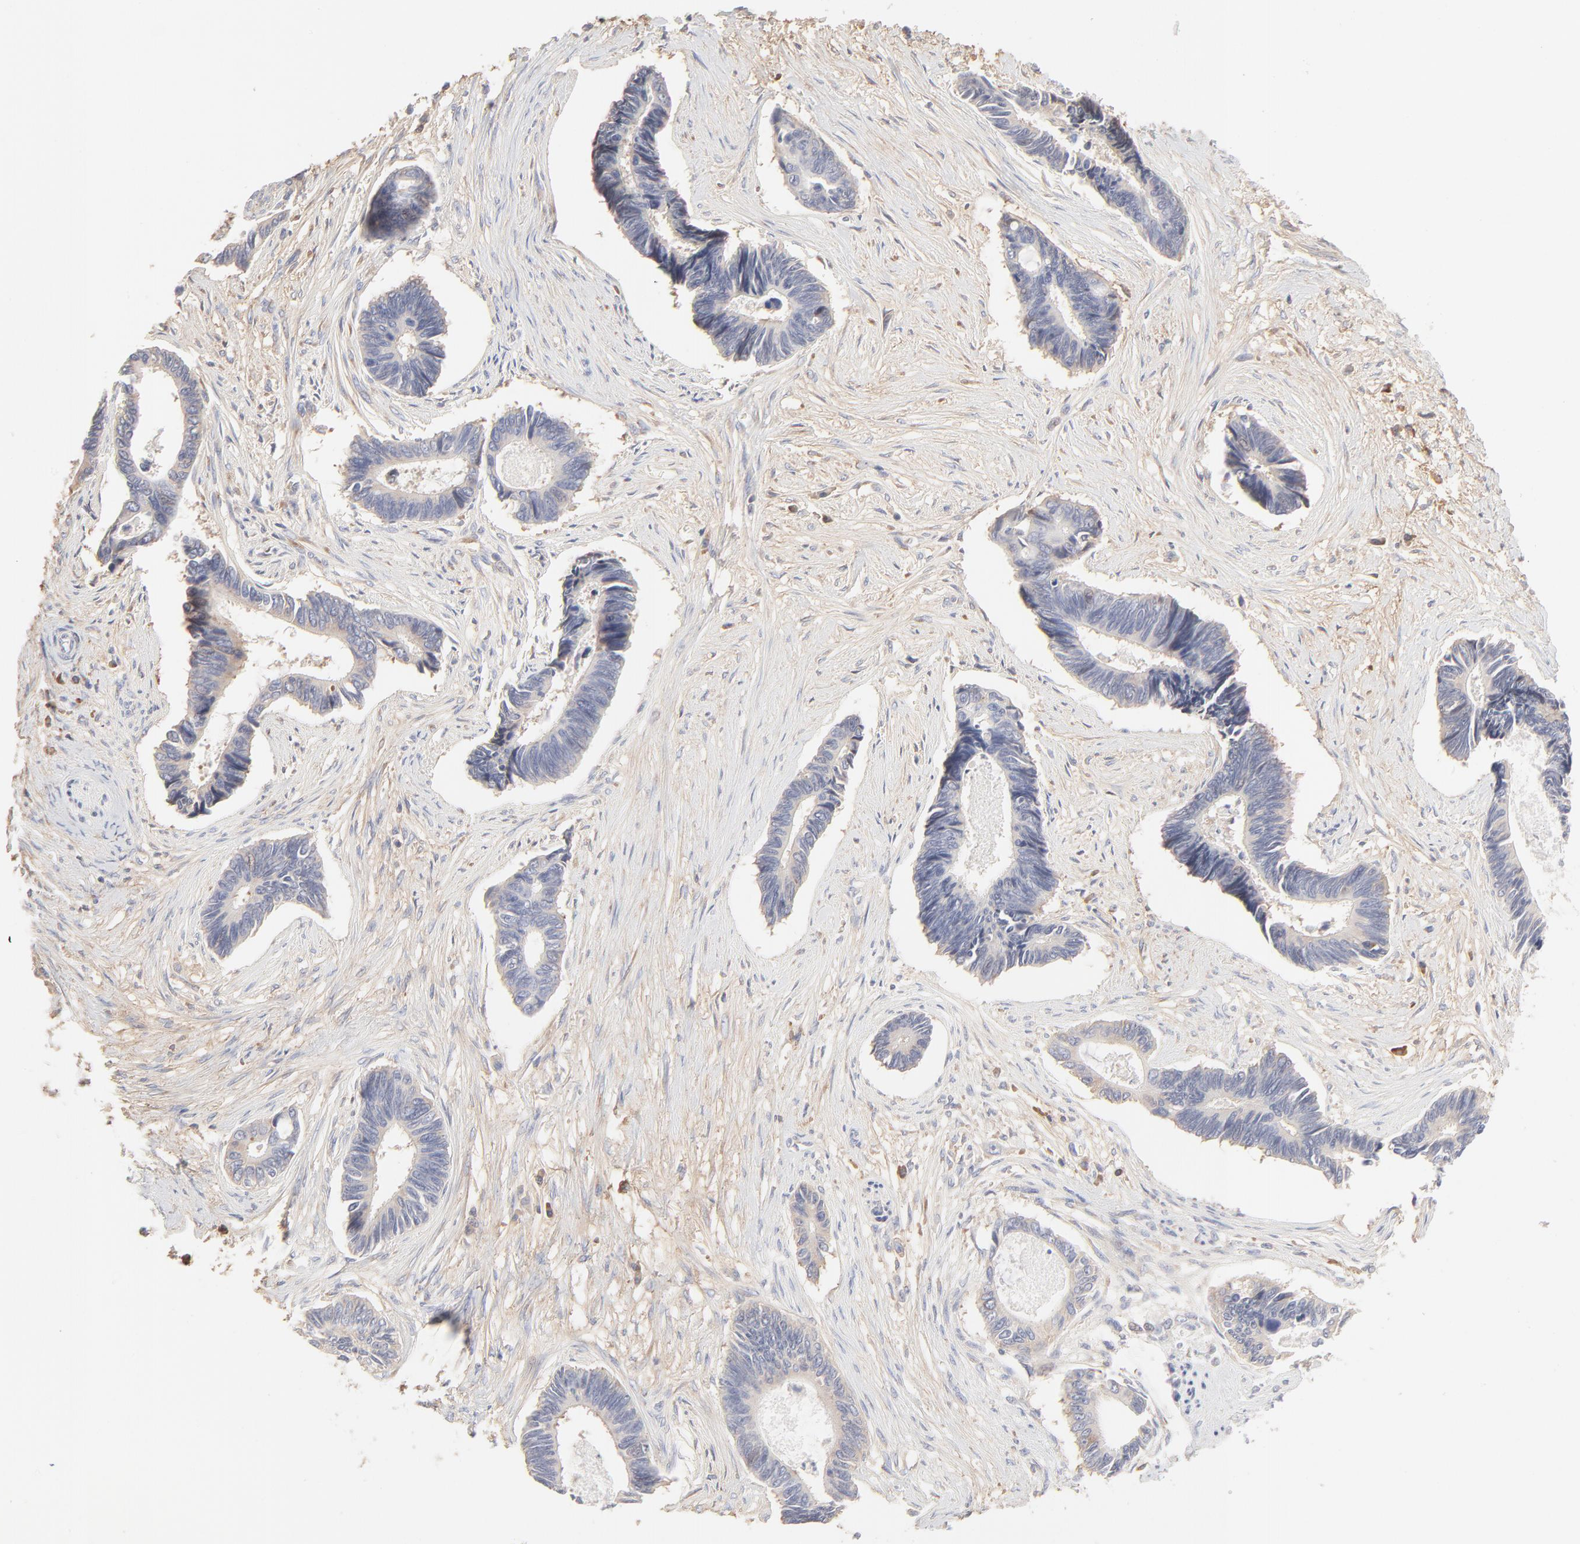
{"staining": {"intensity": "weak", "quantity": "<25%", "location": "cytoplasmic/membranous"}, "tissue": "pancreatic cancer", "cell_type": "Tumor cells", "image_type": "cancer", "snomed": [{"axis": "morphology", "description": "Adenocarcinoma, NOS"}, {"axis": "topography", "description": "Pancreas"}], "caption": "The immunohistochemistry micrograph has no significant positivity in tumor cells of pancreatic cancer (adenocarcinoma) tissue.", "gene": "RPS21", "patient": {"sex": "female", "age": 70}}